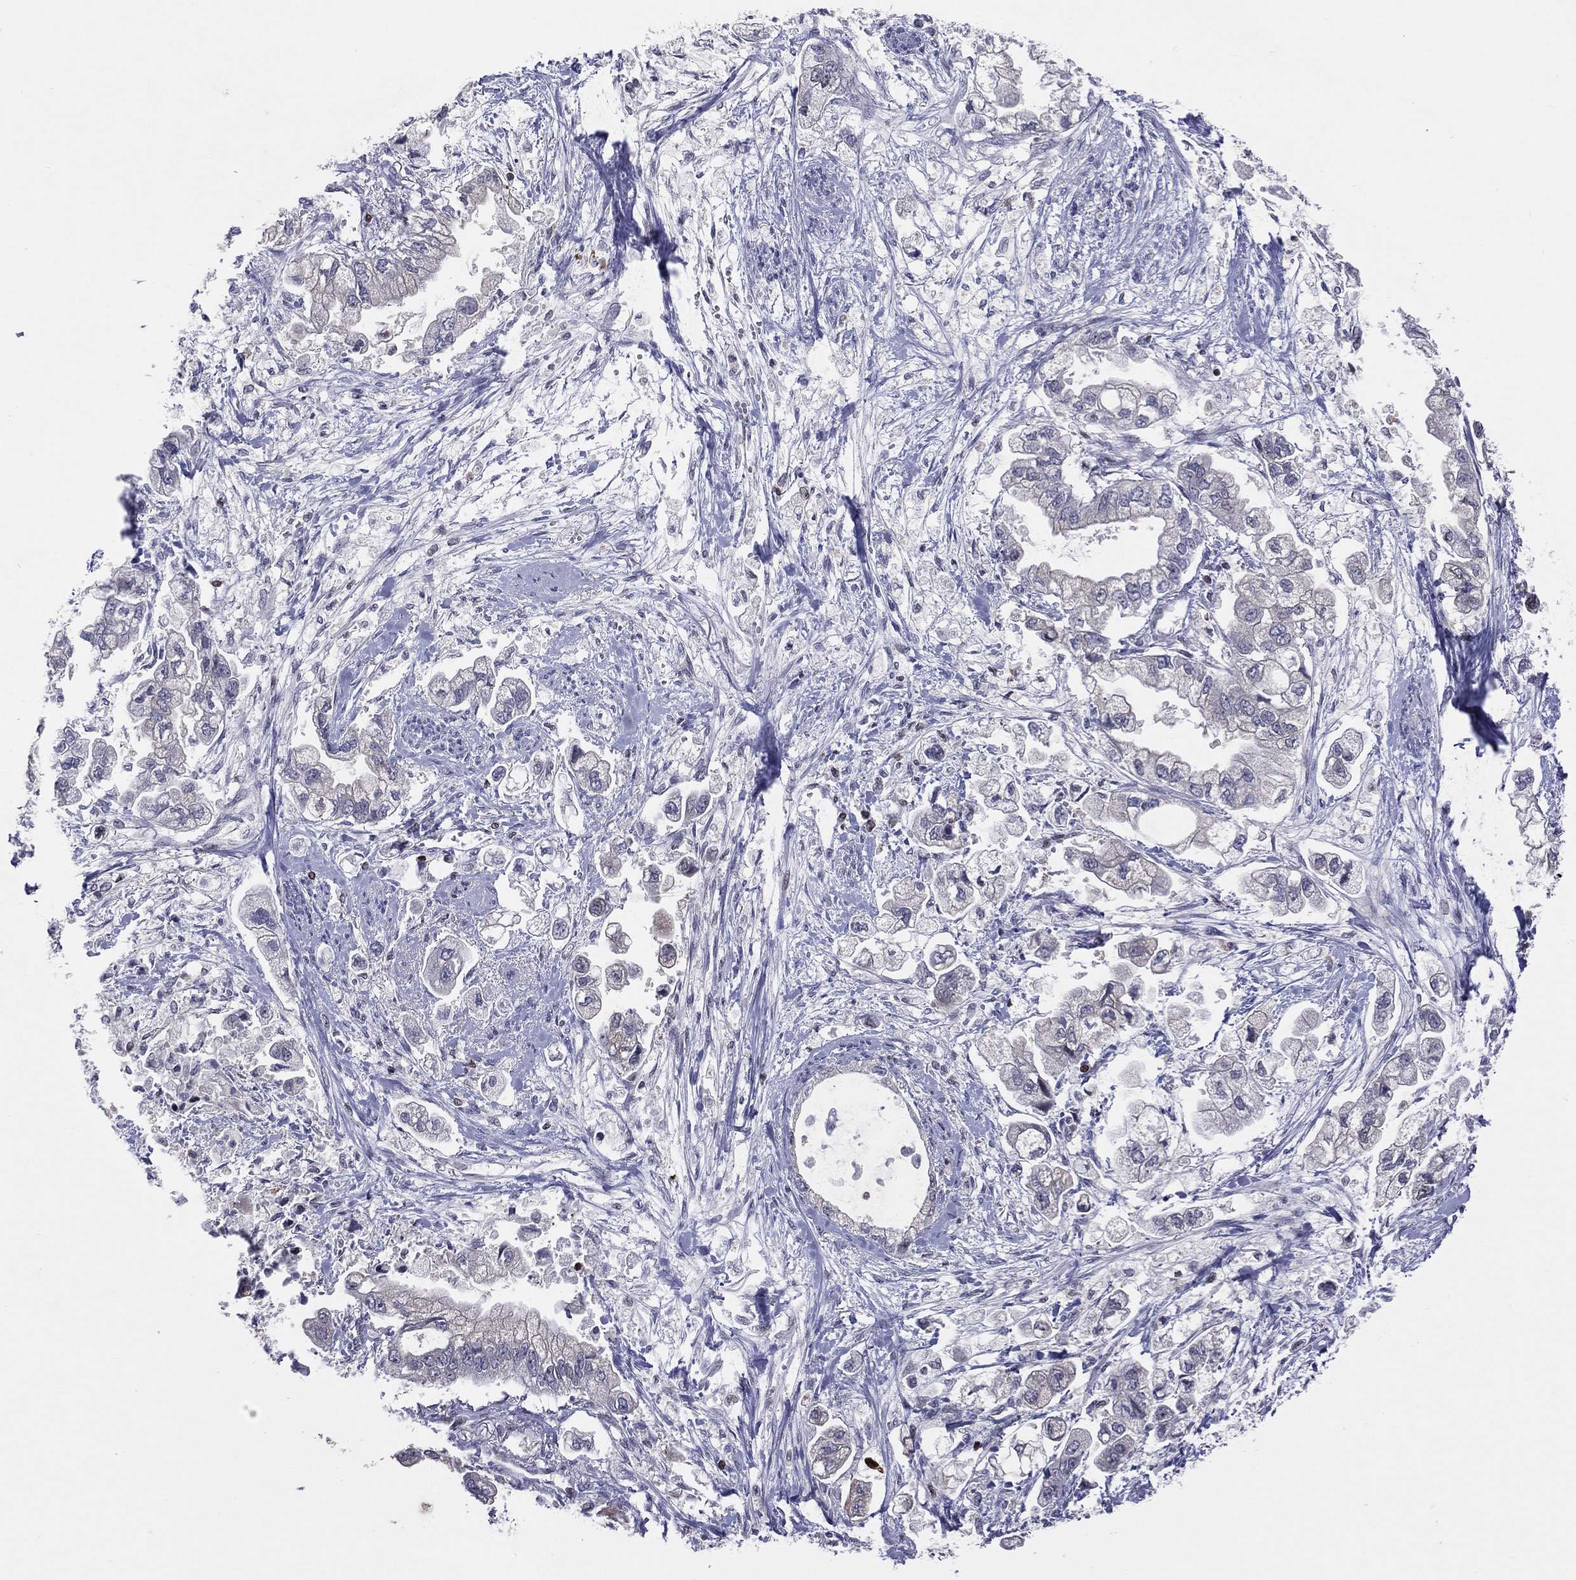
{"staining": {"intensity": "negative", "quantity": "none", "location": "none"}, "tissue": "stomach cancer", "cell_type": "Tumor cells", "image_type": "cancer", "snomed": [{"axis": "morphology", "description": "Normal tissue, NOS"}, {"axis": "morphology", "description": "Adenocarcinoma, NOS"}, {"axis": "topography", "description": "Stomach"}], "caption": "An immunohistochemistry micrograph of adenocarcinoma (stomach) is shown. There is no staining in tumor cells of adenocarcinoma (stomach).", "gene": "DBF4B", "patient": {"sex": "male", "age": 62}}